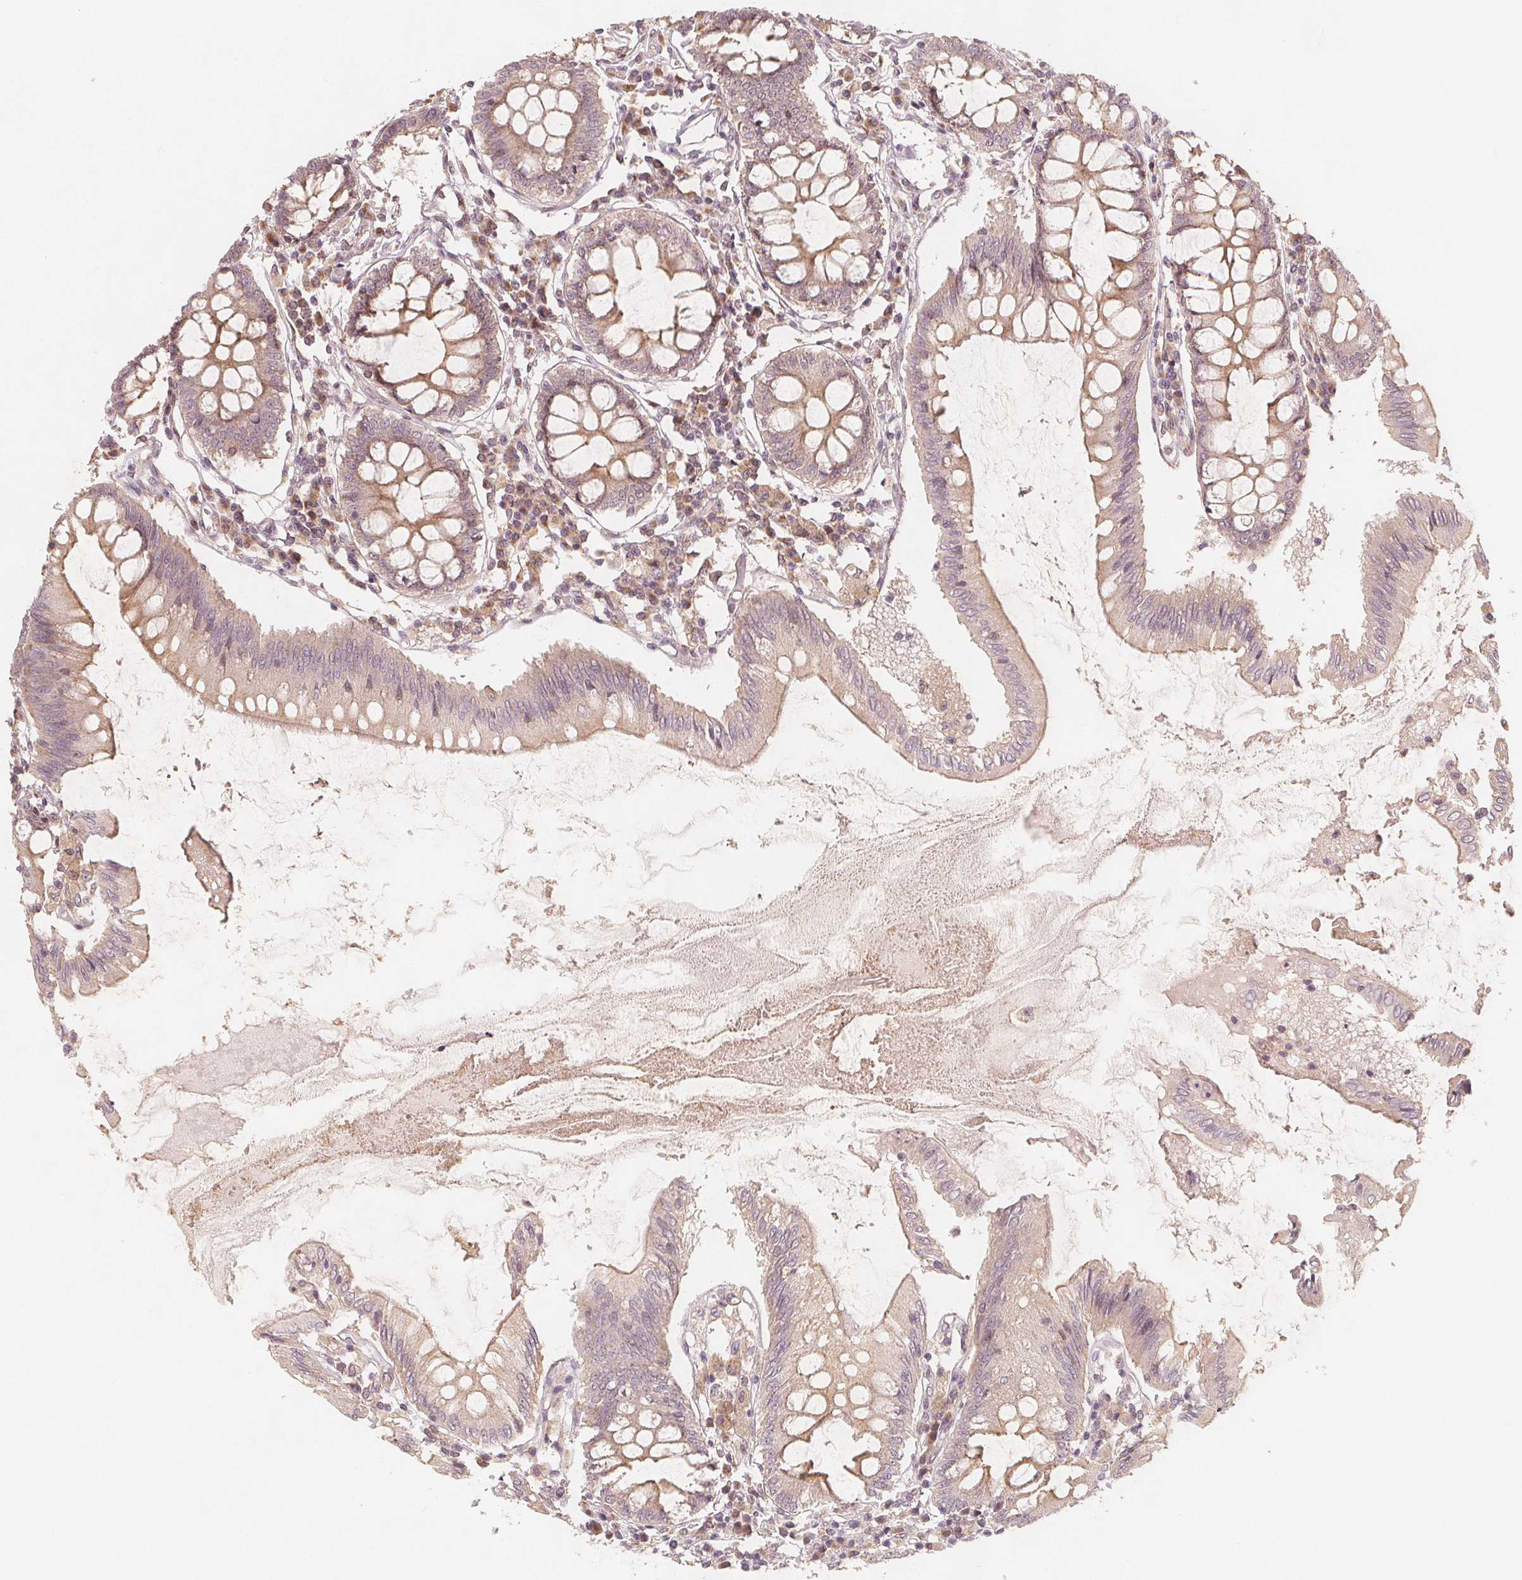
{"staining": {"intensity": "weak", "quantity": ">75%", "location": "cytoplasmic/membranous"}, "tissue": "colon", "cell_type": "Endothelial cells", "image_type": "normal", "snomed": [{"axis": "morphology", "description": "Normal tissue, NOS"}, {"axis": "morphology", "description": "Adenocarcinoma, NOS"}, {"axis": "topography", "description": "Colon"}], "caption": "A brown stain labels weak cytoplasmic/membranous expression of a protein in endothelial cells of benign colon. (DAB (3,3'-diaminobenzidine) IHC with brightfield microscopy, high magnification).", "gene": "NCSTN", "patient": {"sex": "male", "age": 83}}